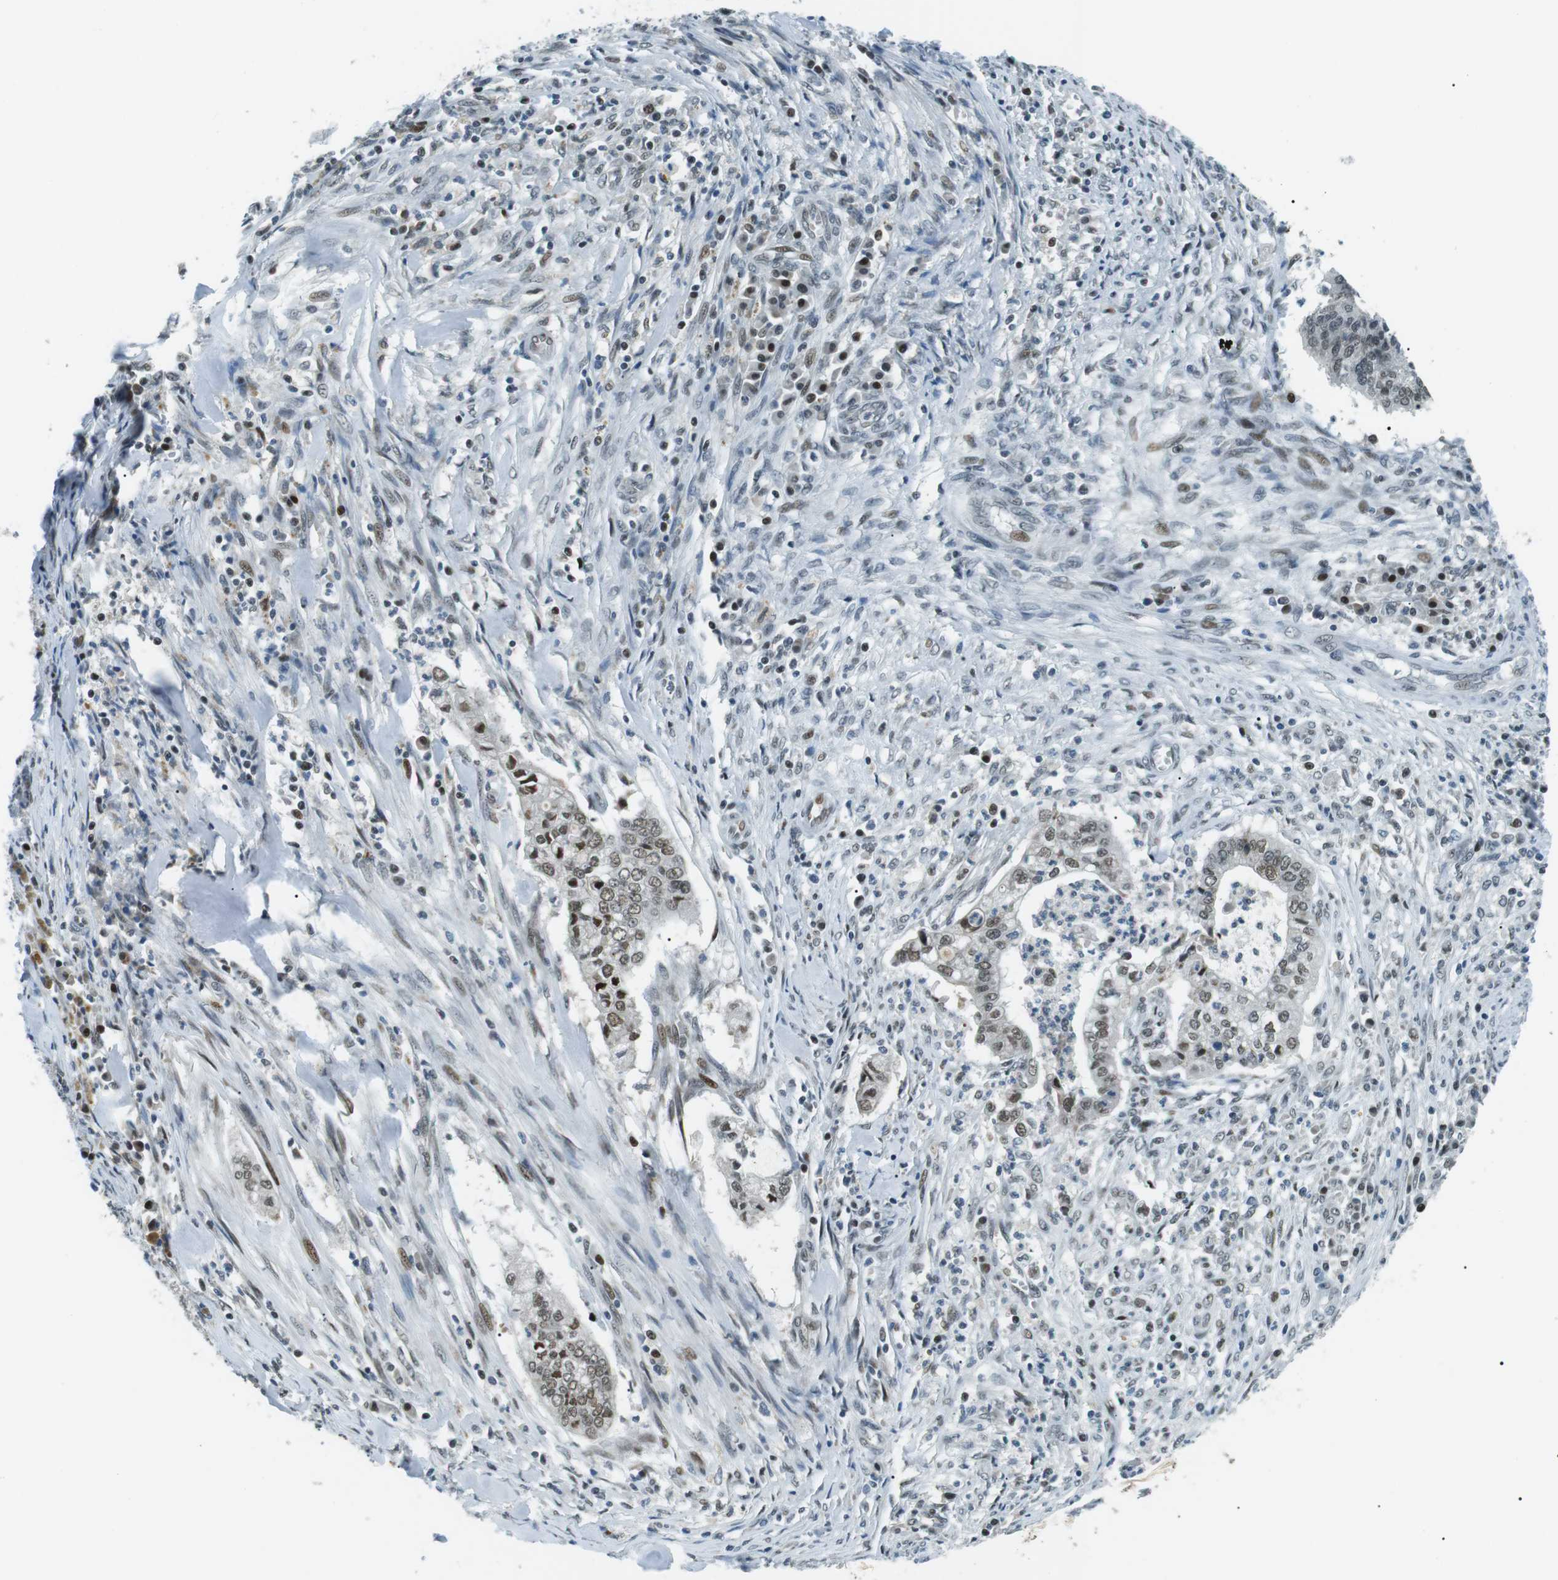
{"staining": {"intensity": "moderate", "quantity": "<25%", "location": "nuclear"}, "tissue": "cervical cancer", "cell_type": "Tumor cells", "image_type": "cancer", "snomed": [{"axis": "morphology", "description": "Adenocarcinoma, NOS"}, {"axis": "topography", "description": "Cervix"}], "caption": "Immunohistochemistry (IHC) image of human cervical cancer stained for a protein (brown), which displays low levels of moderate nuclear staining in approximately <25% of tumor cells.", "gene": "PJA1", "patient": {"sex": "female", "age": 44}}